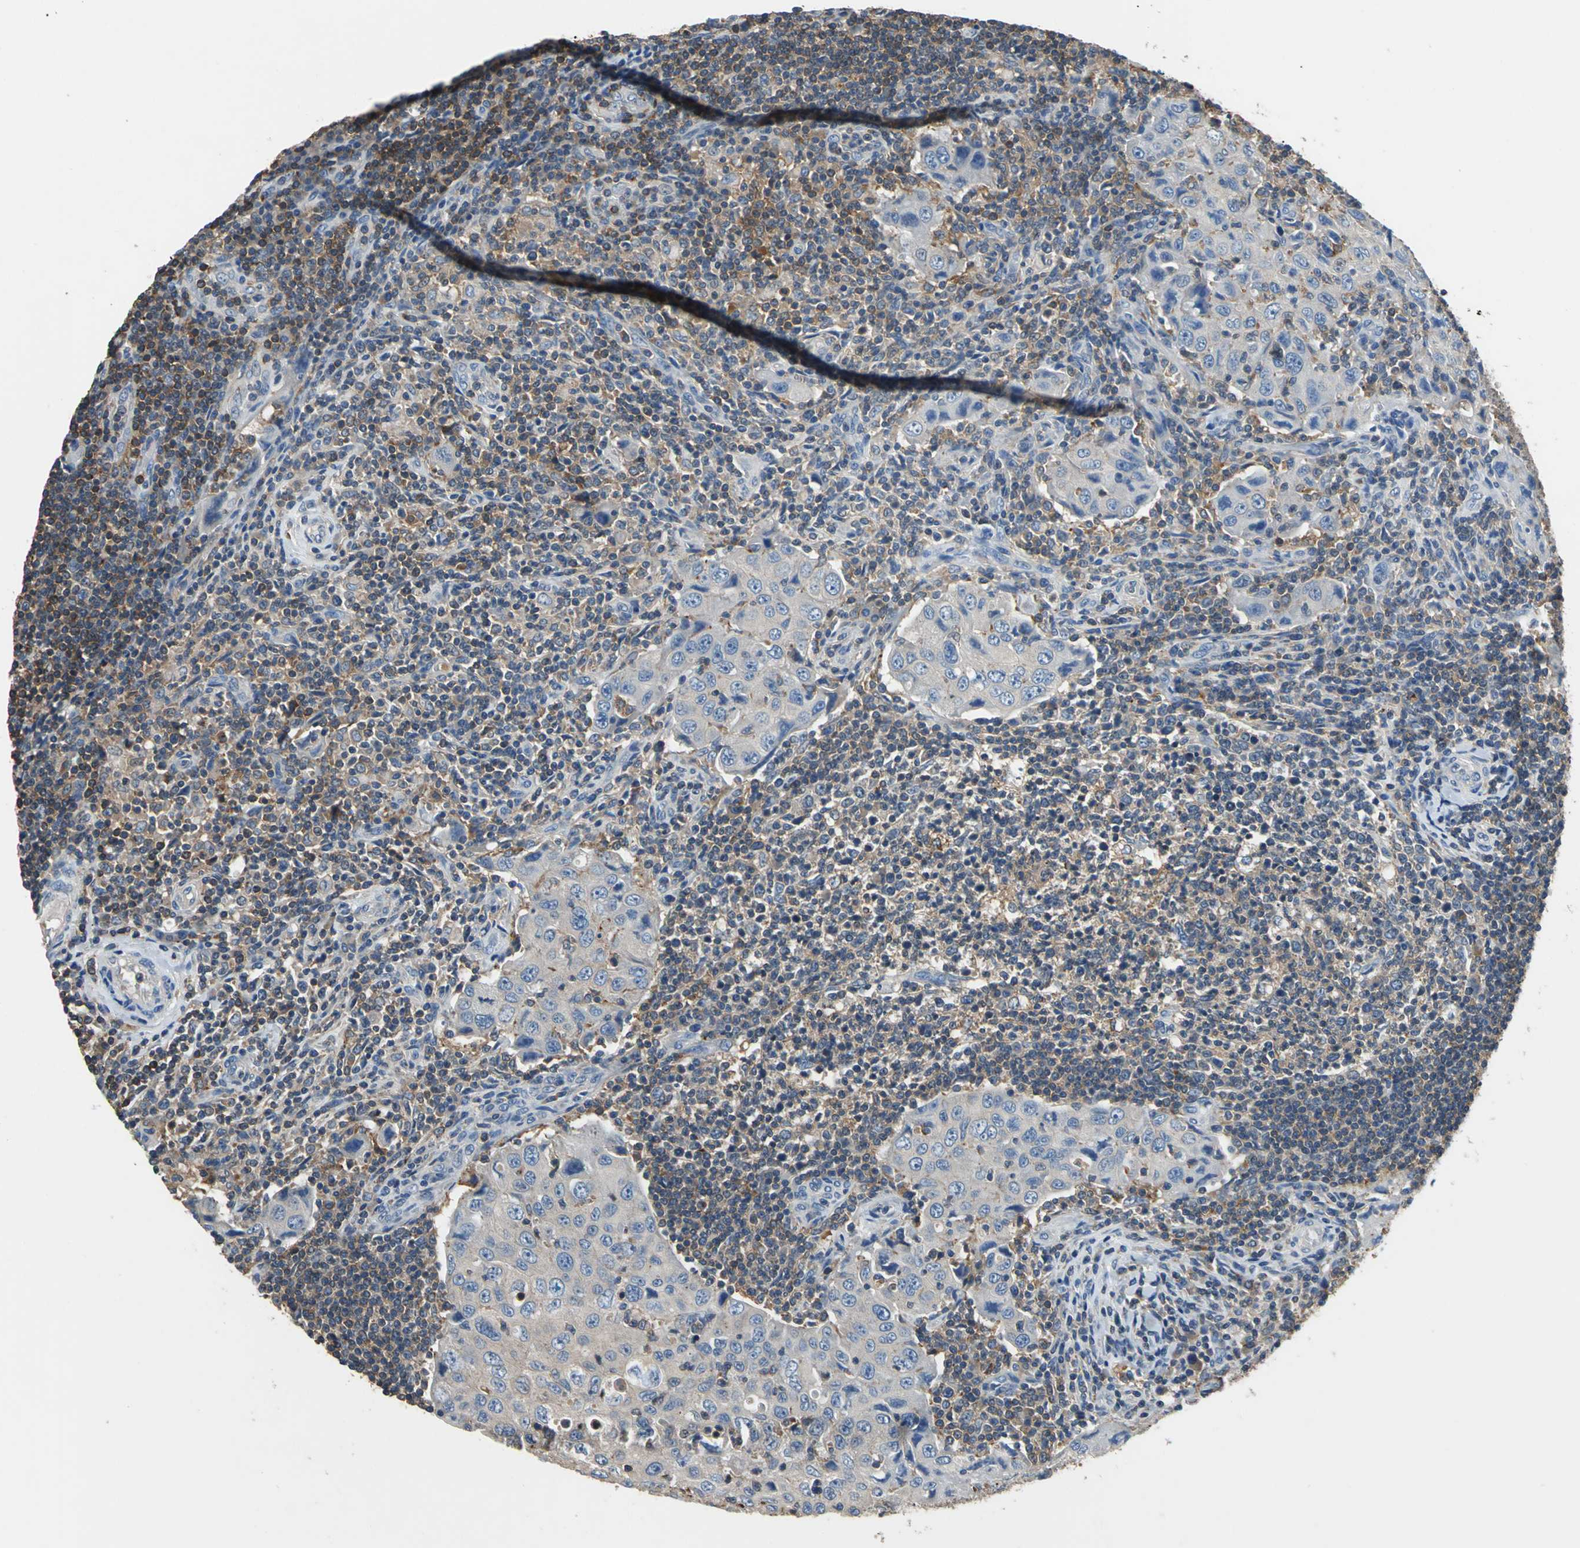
{"staining": {"intensity": "weak", "quantity": ">75%", "location": "cytoplasmic/membranous"}, "tissue": "lymph node", "cell_type": "Germinal center cells", "image_type": "normal", "snomed": [{"axis": "morphology", "description": "Normal tissue, NOS"}, {"axis": "morphology", "description": "Squamous cell carcinoma, metastatic, NOS"}, {"axis": "topography", "description": "Lymph node"}], "caption": "Protein analysis of unremarkable lymph node shows weak cytoplasmic/membranous positivity in approximately >75% of germinal center cells.", "gene": "PRKCA", "patient": {"sex": "female", "age": 53}}